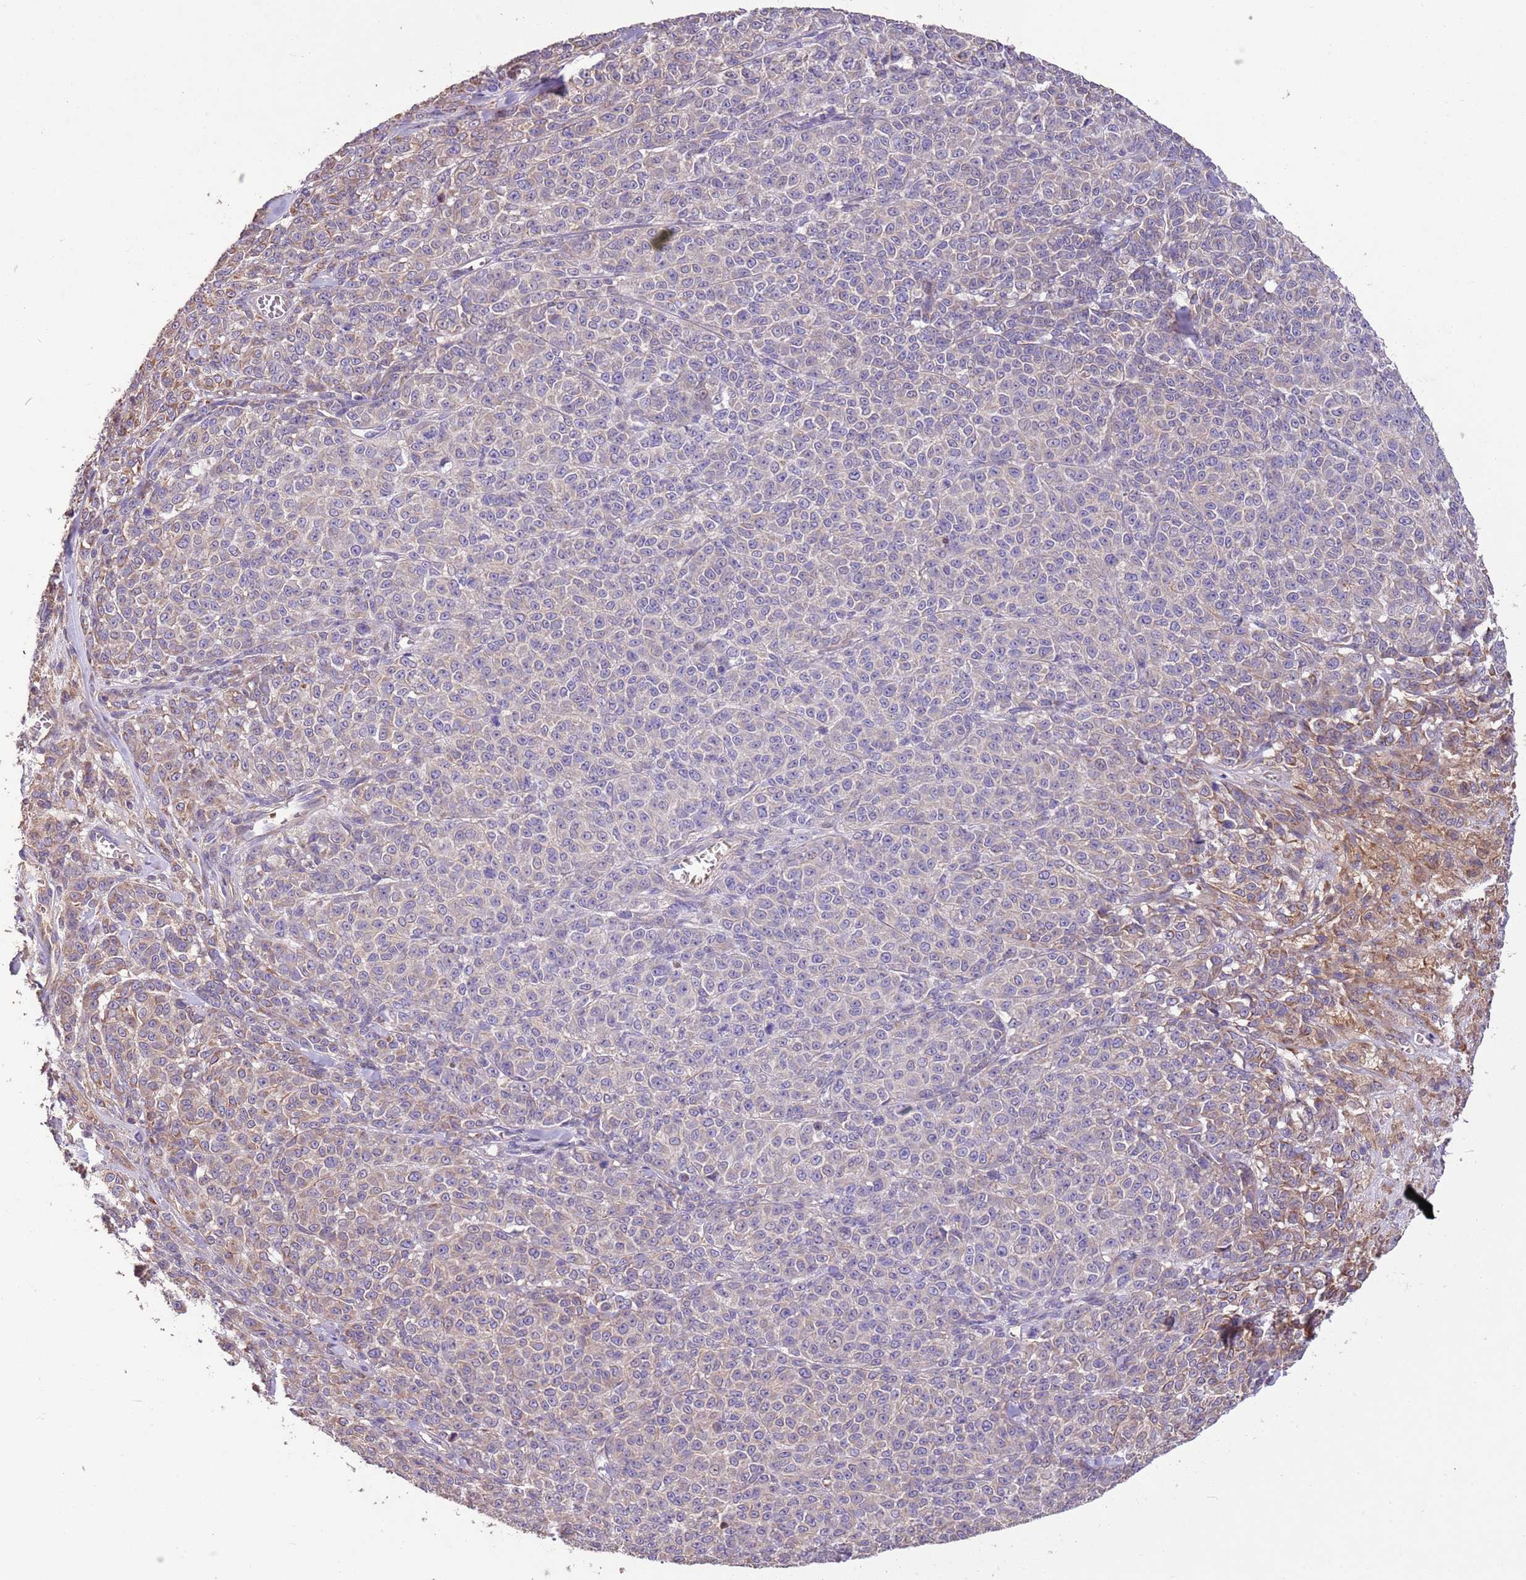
{"staining": {"intensity": "negative", "quantity": "none", "location": "none"}, "tissue": "melanoma", "cell_type": "Tumor cells", "image_type": "cancer", "snomed": [{"axis": "morphology", "description": "Normal tissue, NOS"}, {"axis": "morphology", "description": "Malignant melanoma, NOS"}, {"axis": "topography", "description": "Skin"}], "caption": "Tumor cells show no significant protein staining in malignant melanoma.", "gene": "FAM89B", "patient": {"sex": "female", "age": 34}}